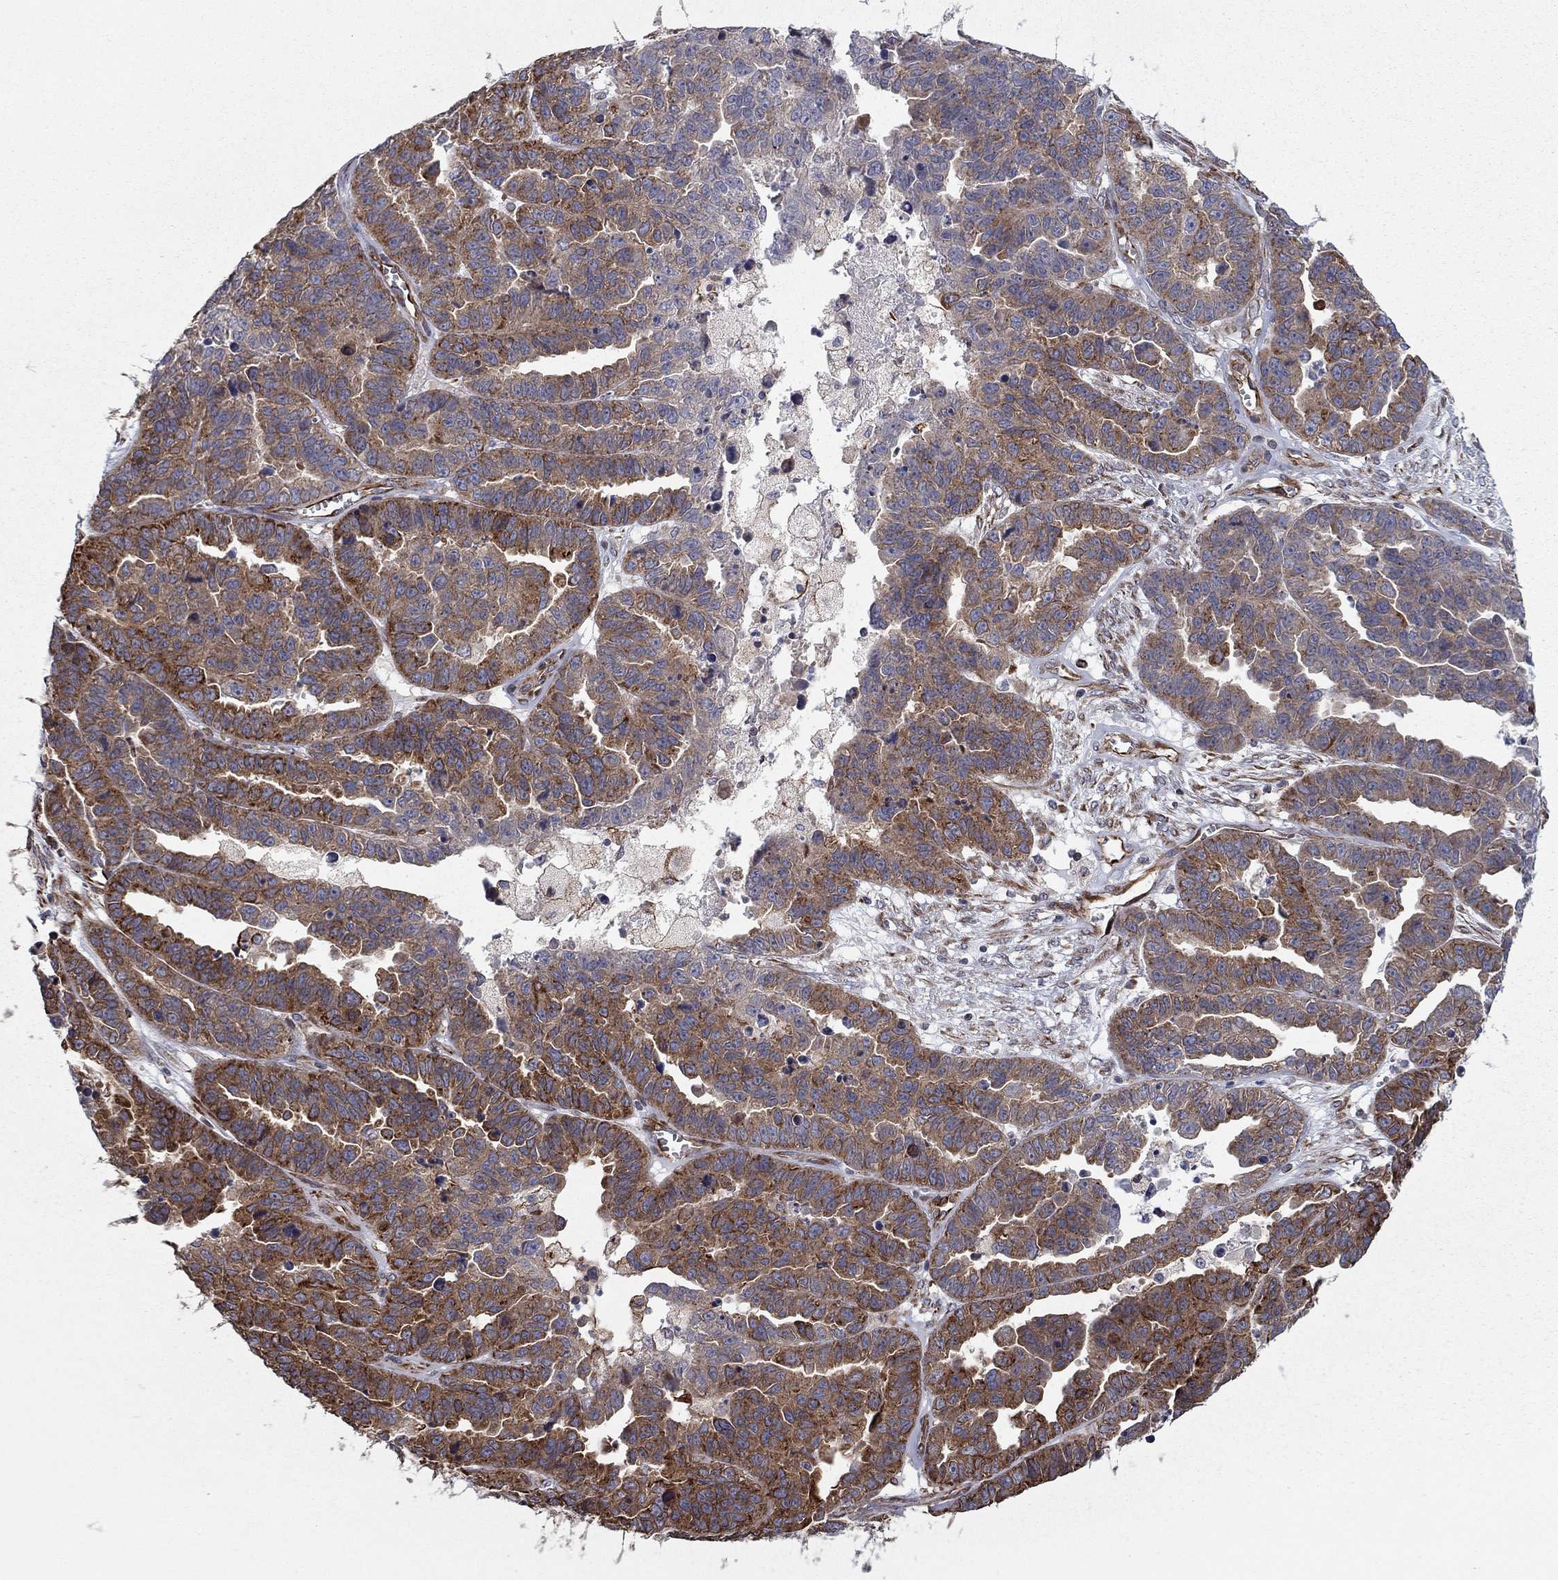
{"staining": {"intensity": "moderate", "quantity": "25%-75%", "location": "cytoplasmic/membranous"}, "tissue": "ovarian cancer", "cell_type": "Tumor cells", "image_type": "cancer", "snomed": [{"axis": "morphology", "description": "Cystadenocarcinoma, serous, NOS"}, {"axis": "topography", "description": "Ovary"}], "caption": "Serous cystadenocarcinoma (ovarian) stained for a protein (brown) shows moderate cytoplasmic/membranous positive expression in approximately 25%-75% of tumor cells.", "gene": "CLSTN1", "patient": {"sex": "female", "age": 87}}